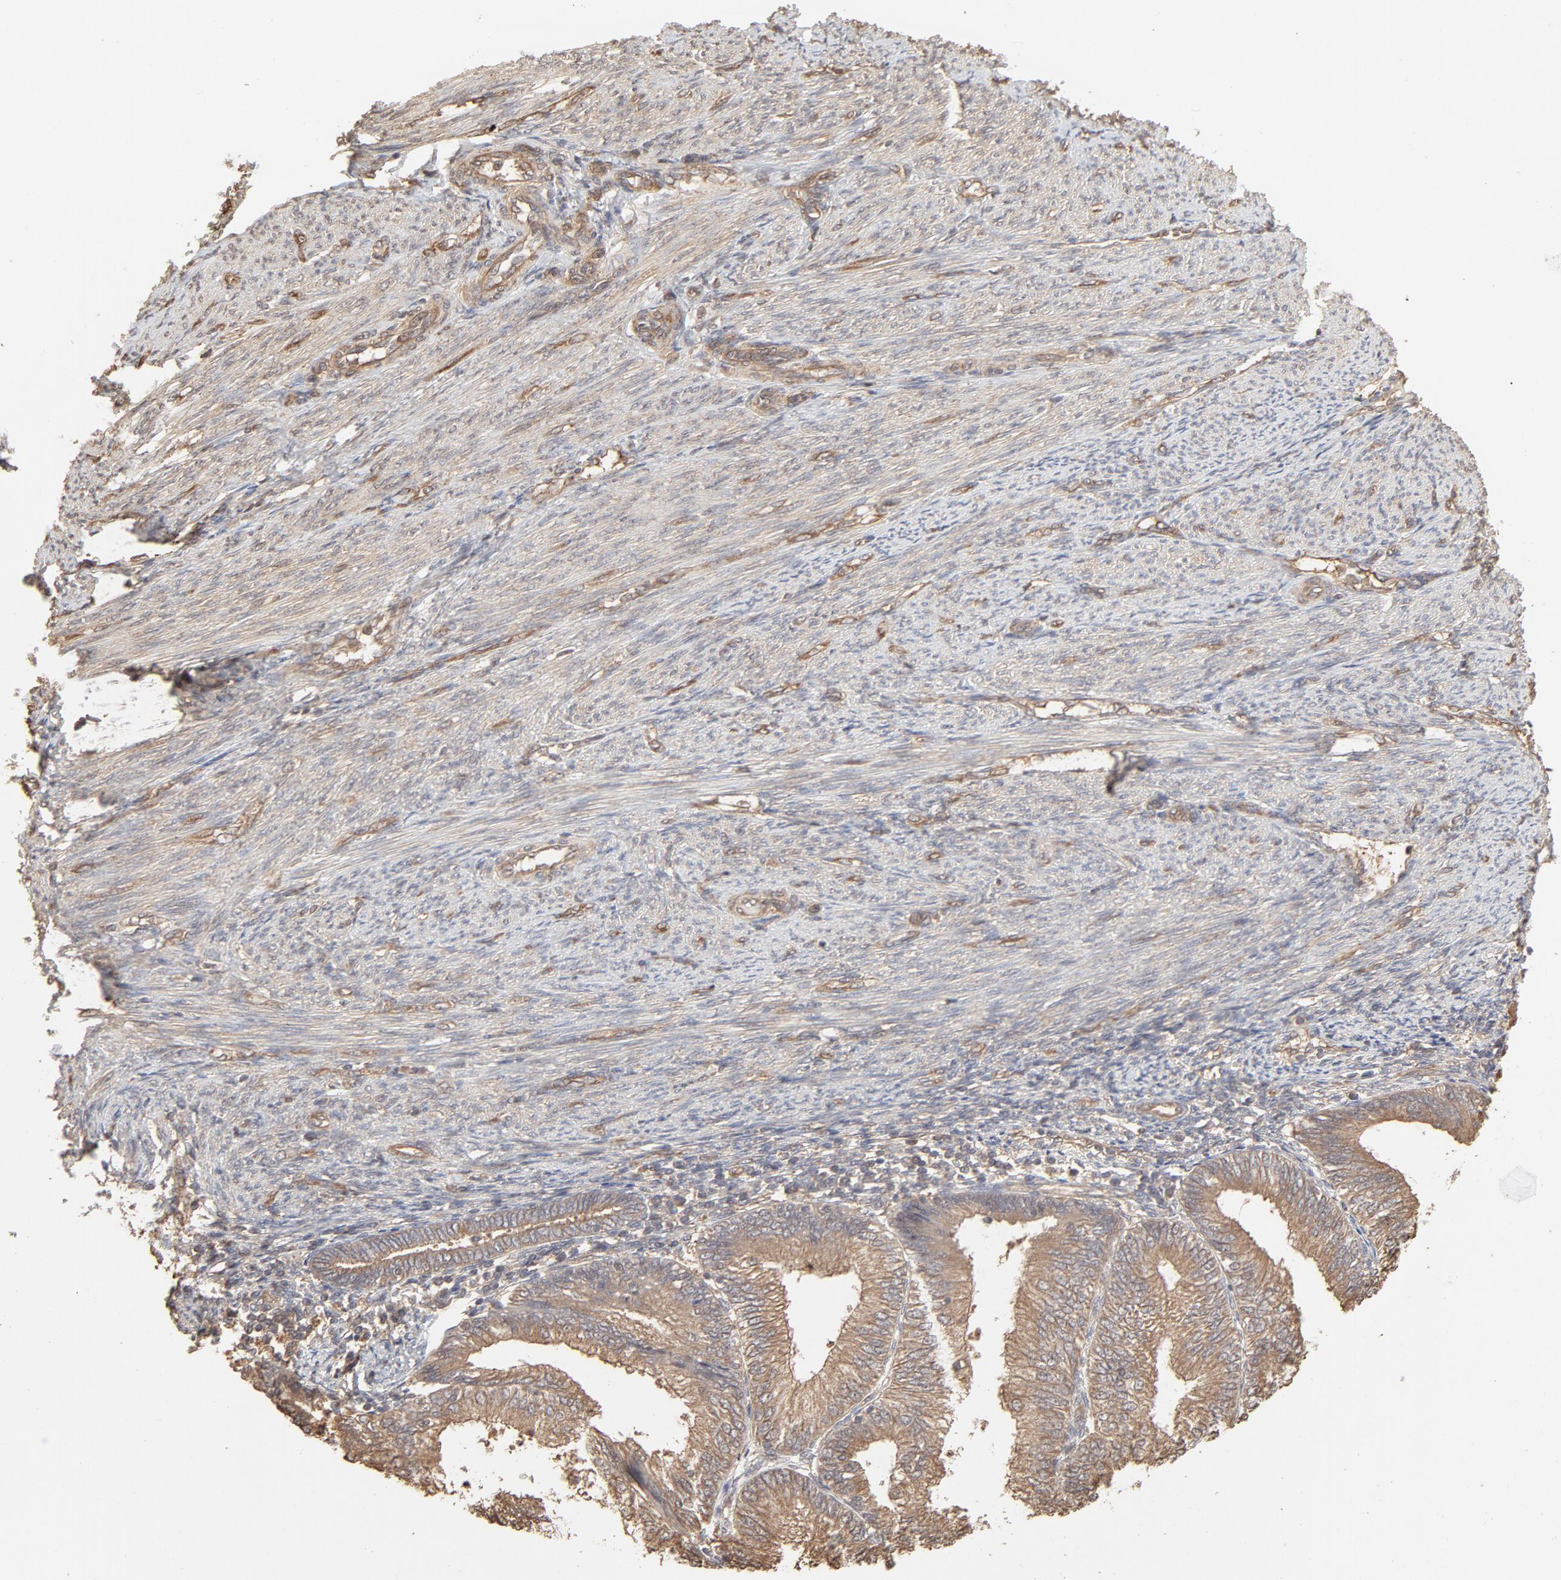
{"staining": {"intensity": "moderate", "quantity": ">75%", "location": "cytoplasmic/membranous"}, "tissue": "endometrial cancer", "cell_type": "Tumor cells", "image_type": "cancer", "snomed": [{"axis": "morphology", "description": "Adenocarcinoma, NOS"}, {"axis": "topography", "description": "Endometrium"}], "caption": "Endometrial adenocarcinoma stained with a brown dye displays moderate cytoplasmic/membranous positive staining in approximately >75% of tumor cells.", "gene": "PPP2CA", "patient": {"sex": "female", "age": 55}}